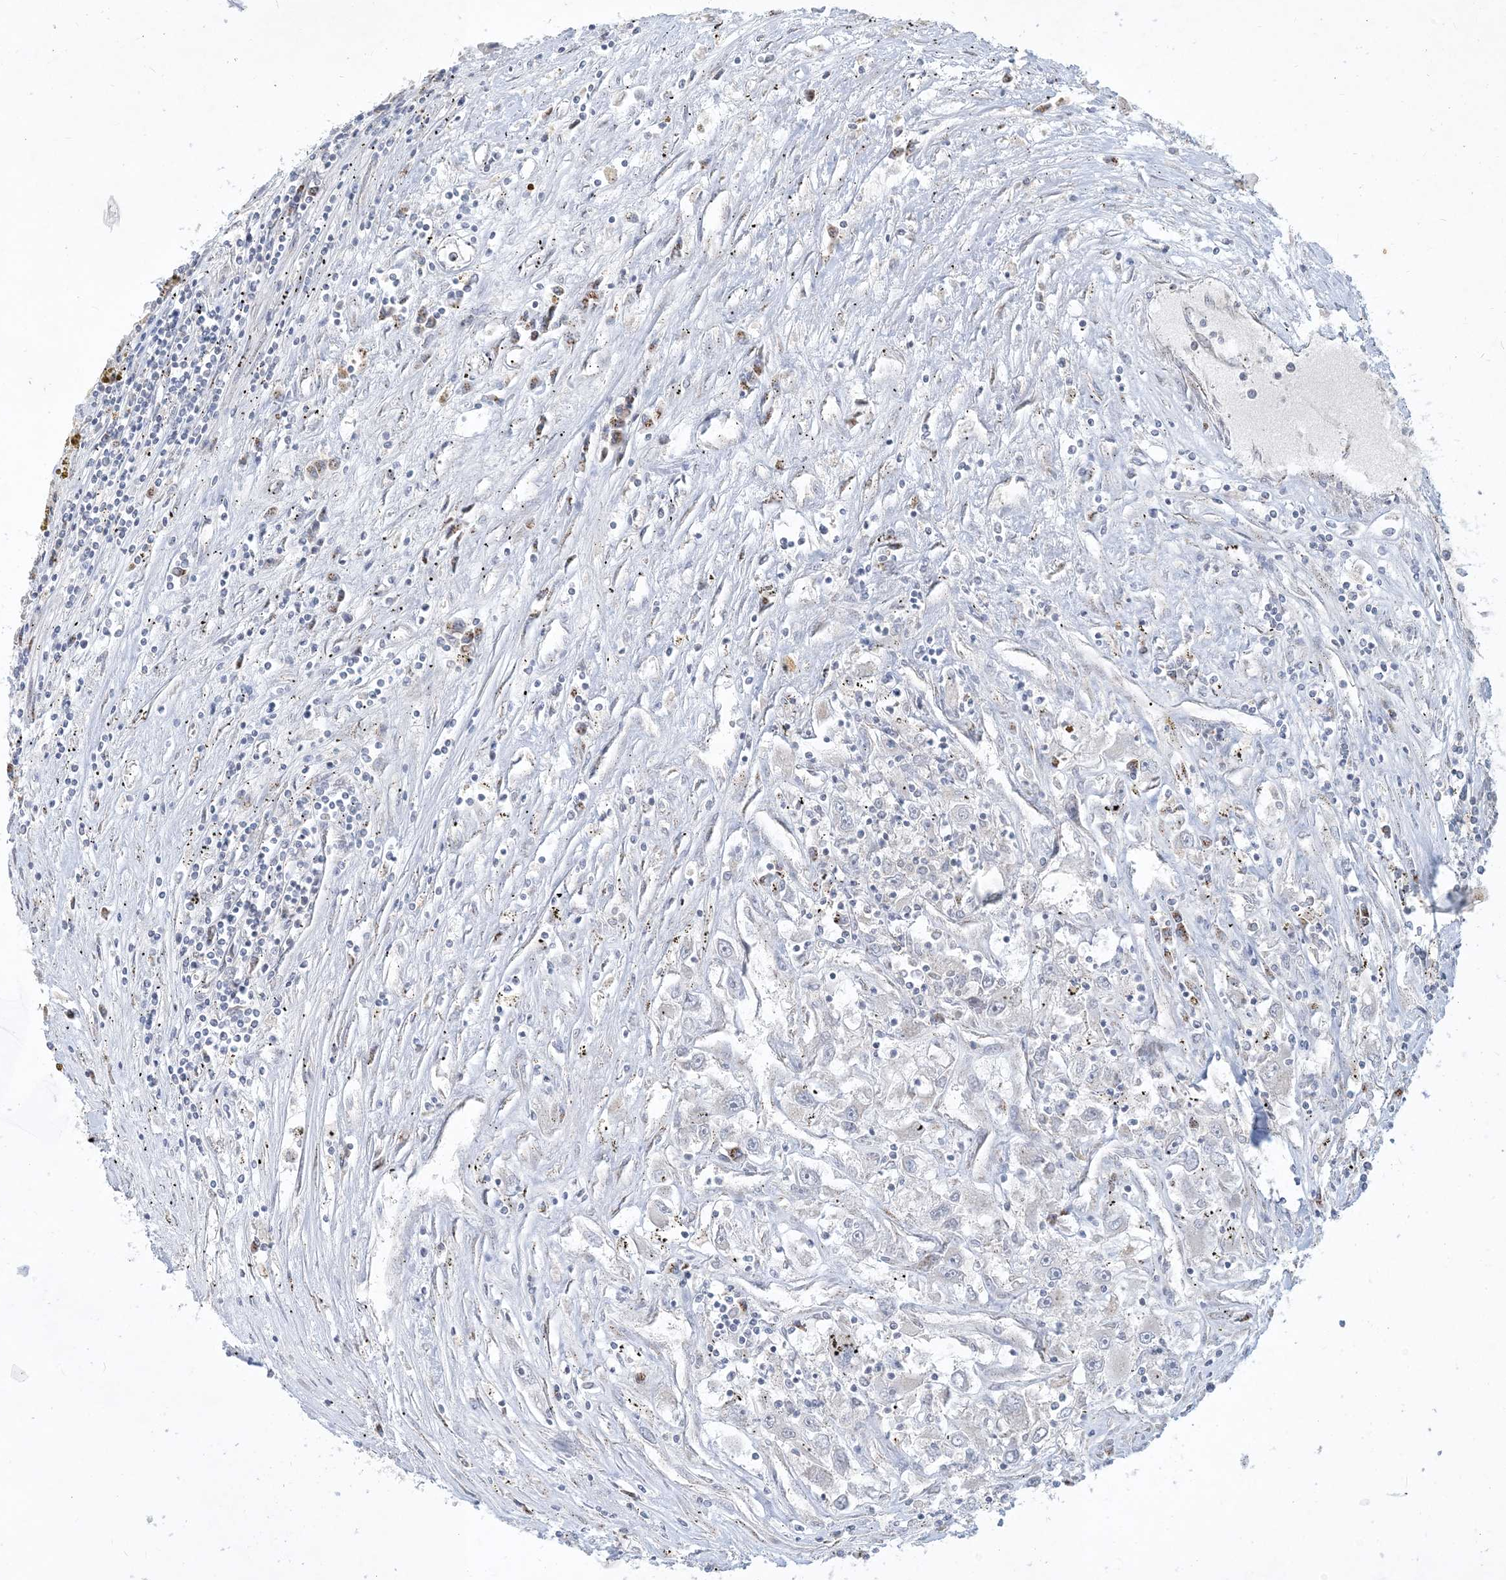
{"staining": {"intensity": "negative", "quantity": "none", "location": "none"}, "tissue": "renal cancer", "cell_type": "Tumor cells", "image_type": "cancer", "snomed": [{"axis": "morphology", "description": "Adenocarcinoma, NOS"}, {"axis": "topography", "description": "Kidney"}], "caption": "DAB immunohistochemical staining of renal cancer (adenocarcinoma) demonstrates no significant staining in tumor cells.", "gene": "CCDC14", "patient": {"sex": "female", "age": 52}}